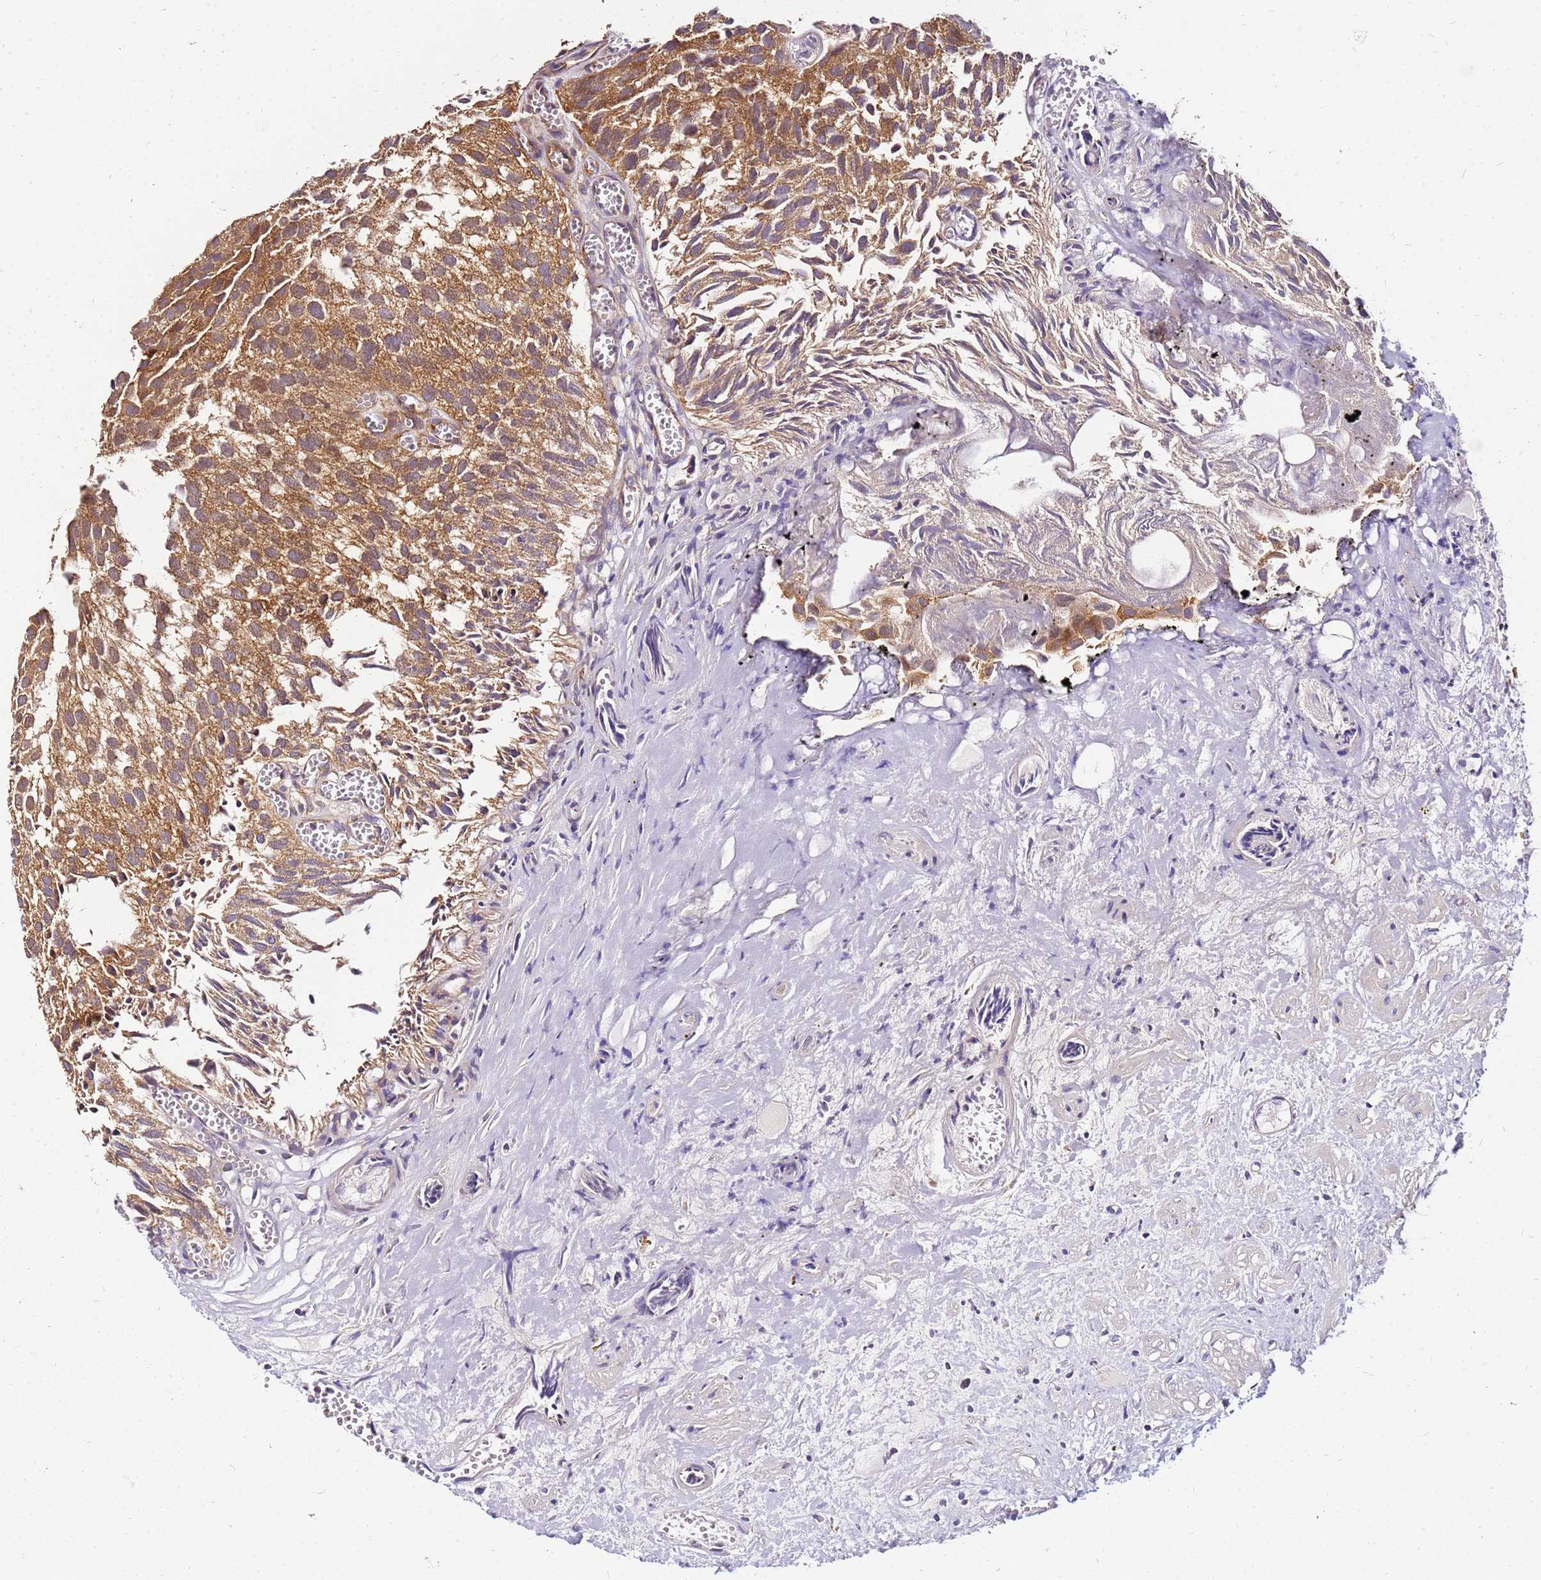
{"staining": {"intensity": "moderate", "quantity": ">75%", "location": "cytoplasmic/membranous"}, "tissue": "urothelial cancer", "cell_type": "Tumor cells", "image_type": "cancer", "snomed": [{"axis": "morphology", "description": "Urothelial carcinoma, Low grade"}, {"axis": "topography", "description": "Urinary bladder"}], "caption": "A histopathology image of low-grade urothelial carcinoma stained for a protein displays moderate cytoplasmic/membranous brown staining in tumor cells.", "gene": "PIH1D1", "patient": {"sex": "male", "age": 88}}